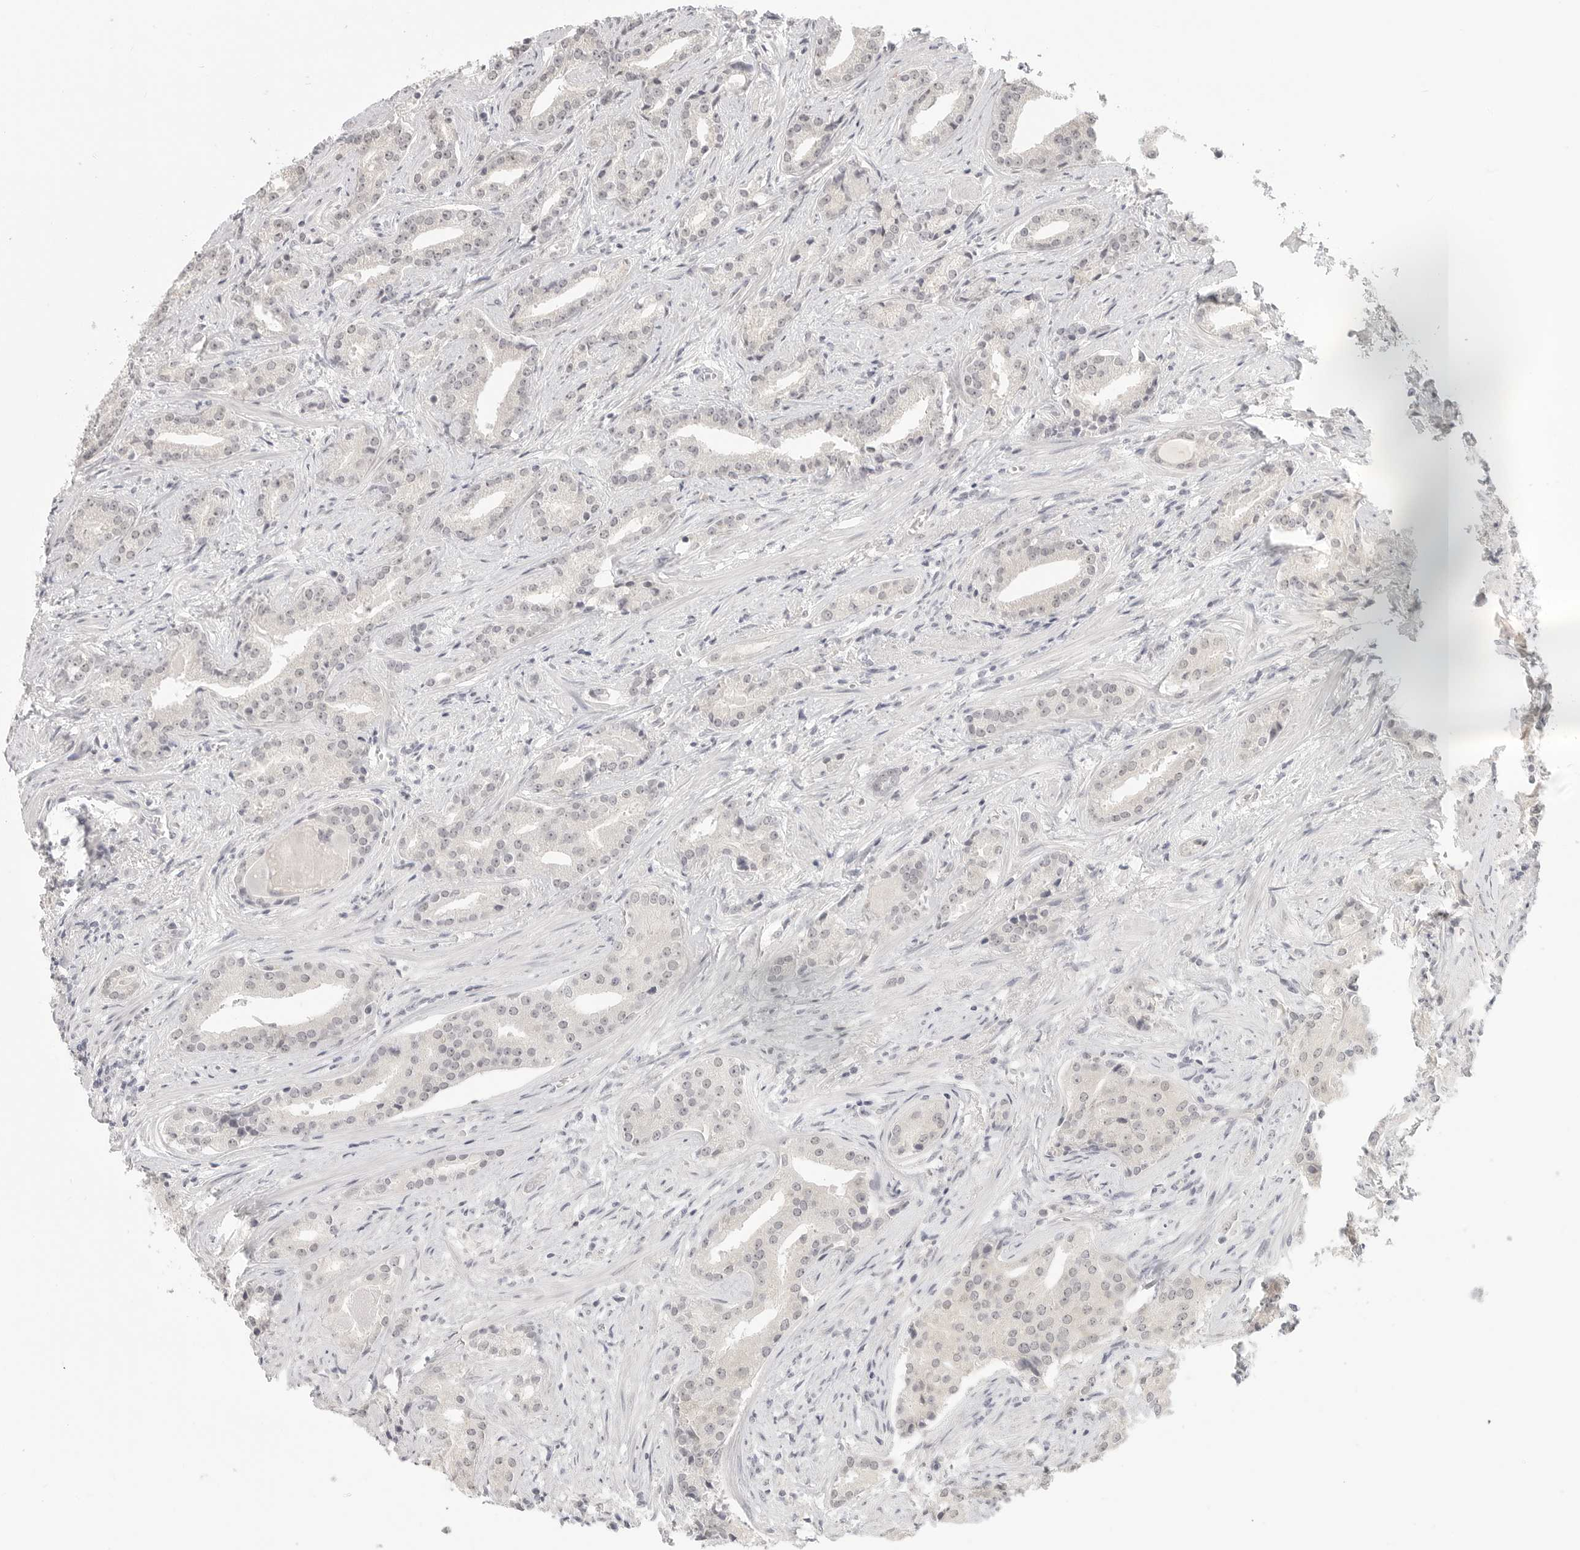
{"staining": {"intensity": "negative", "quantity": "none", "location": "none"}, "tissue": "prostate cancer", "cell_type": "Tumor cells", "image_type": "cancer", "snomed": [{"axis": "morphology", "description": "Adenocarcinoma, Low grade"}, {"axis": "topography", "description": "Prostate"}], "caption": "There is no significant expression in tumor cells of prostate cancer.", "gene": "KLK11", "patient": {"sex": "male", "age": 67}}